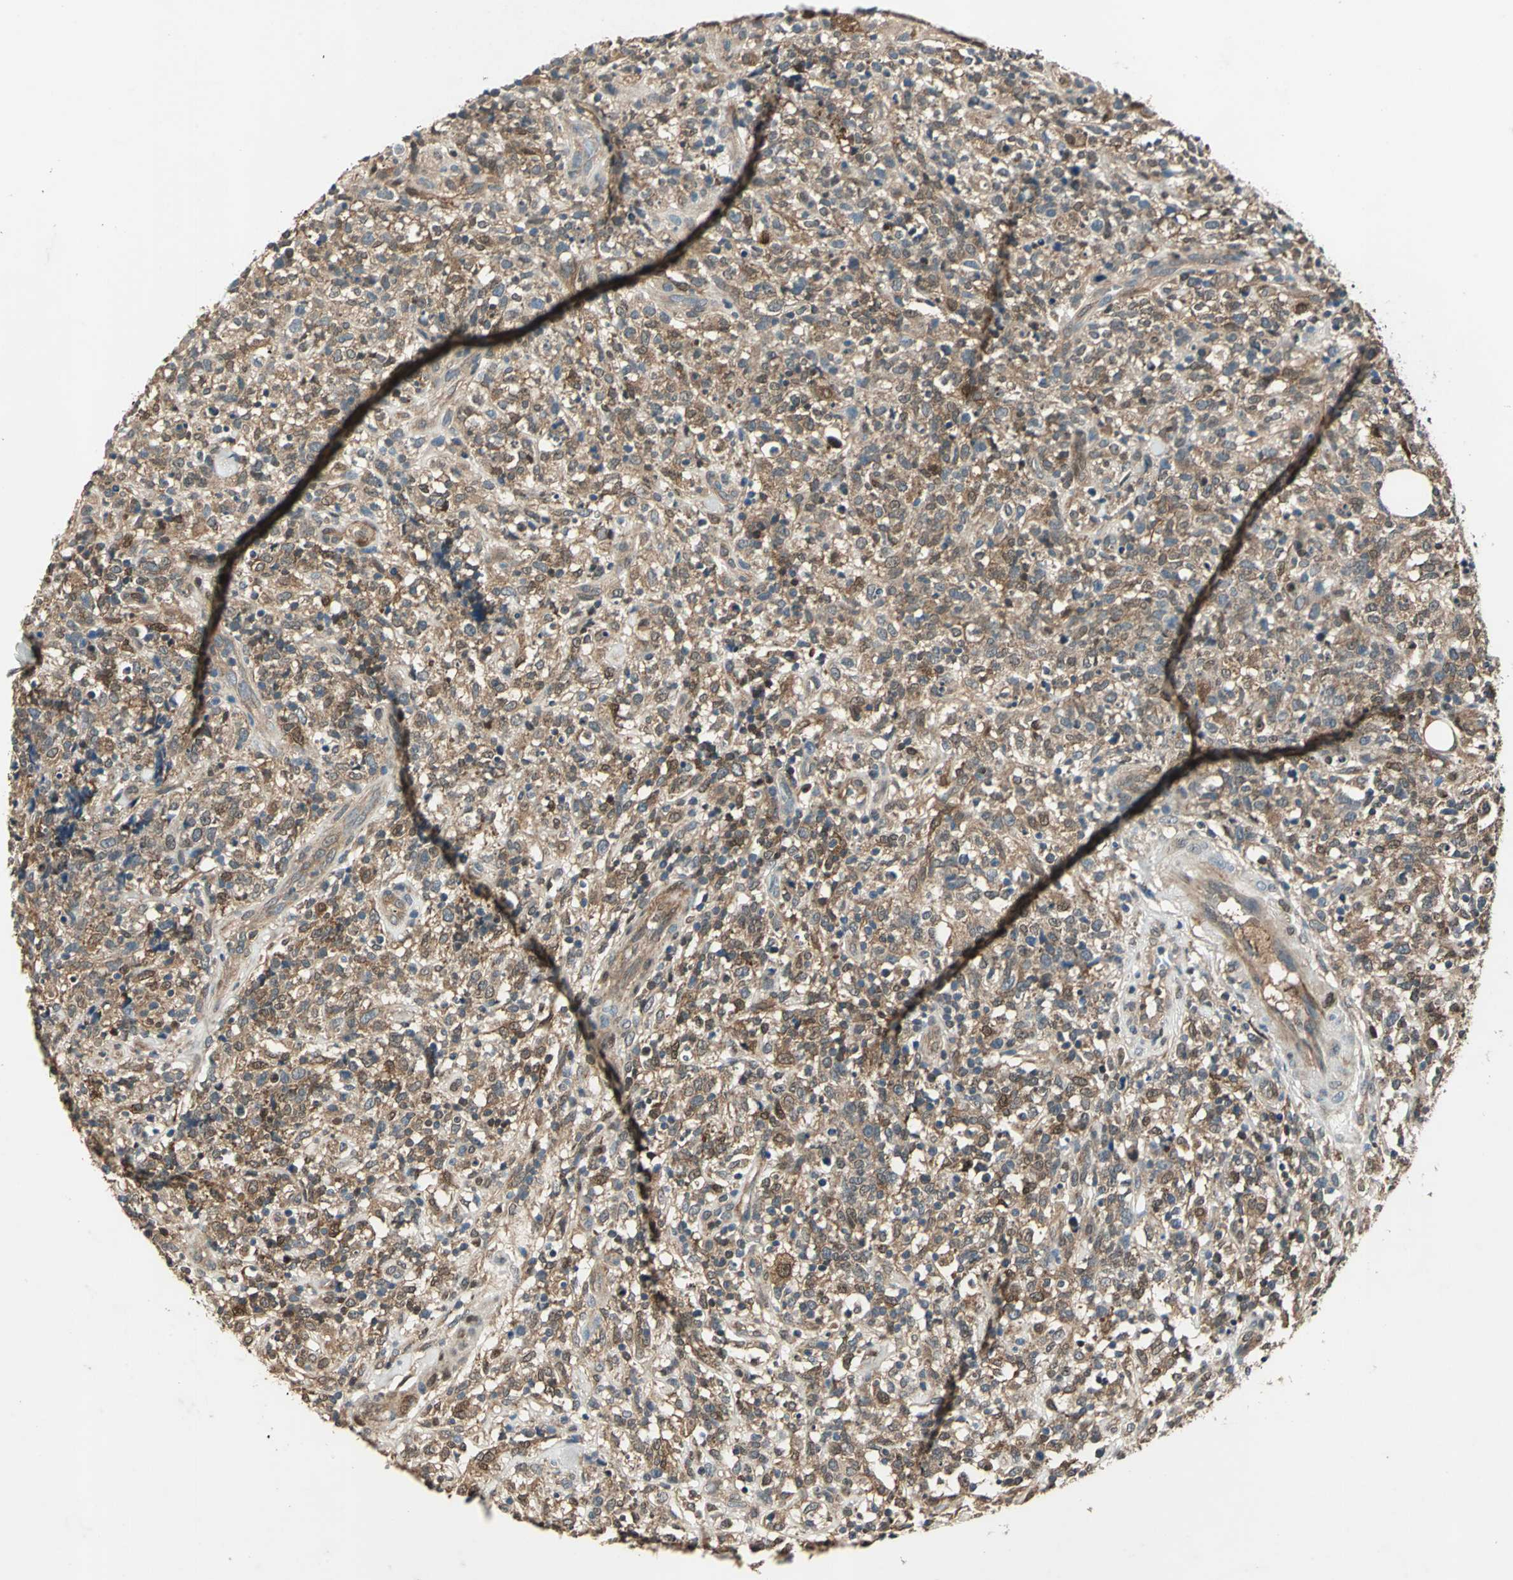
{"staining": {"intensity": "moderate", "quantity": ">75%", "location": "cytoplasmic/membranous"}, "tissue": "lymphoma", "cell_type": "Tumor cells", "image_type": "cancer", "snomed": [{"axis": "morphology", "description": "Malignant lymphoma, non-Hodgkin's type, High grade"}, {"axis": "topography", "description": "Lymph node"}], "caption": "Approximately >75% of tumor cells in high-grade malignant lymphoma, non-Hodgkin's type display moderate cytoplasmic/membranous protein expression as visualized by brown immunohistochemical staining.", "gene": "RRM2B", "patient": {"sex": "female", "age": 73}}